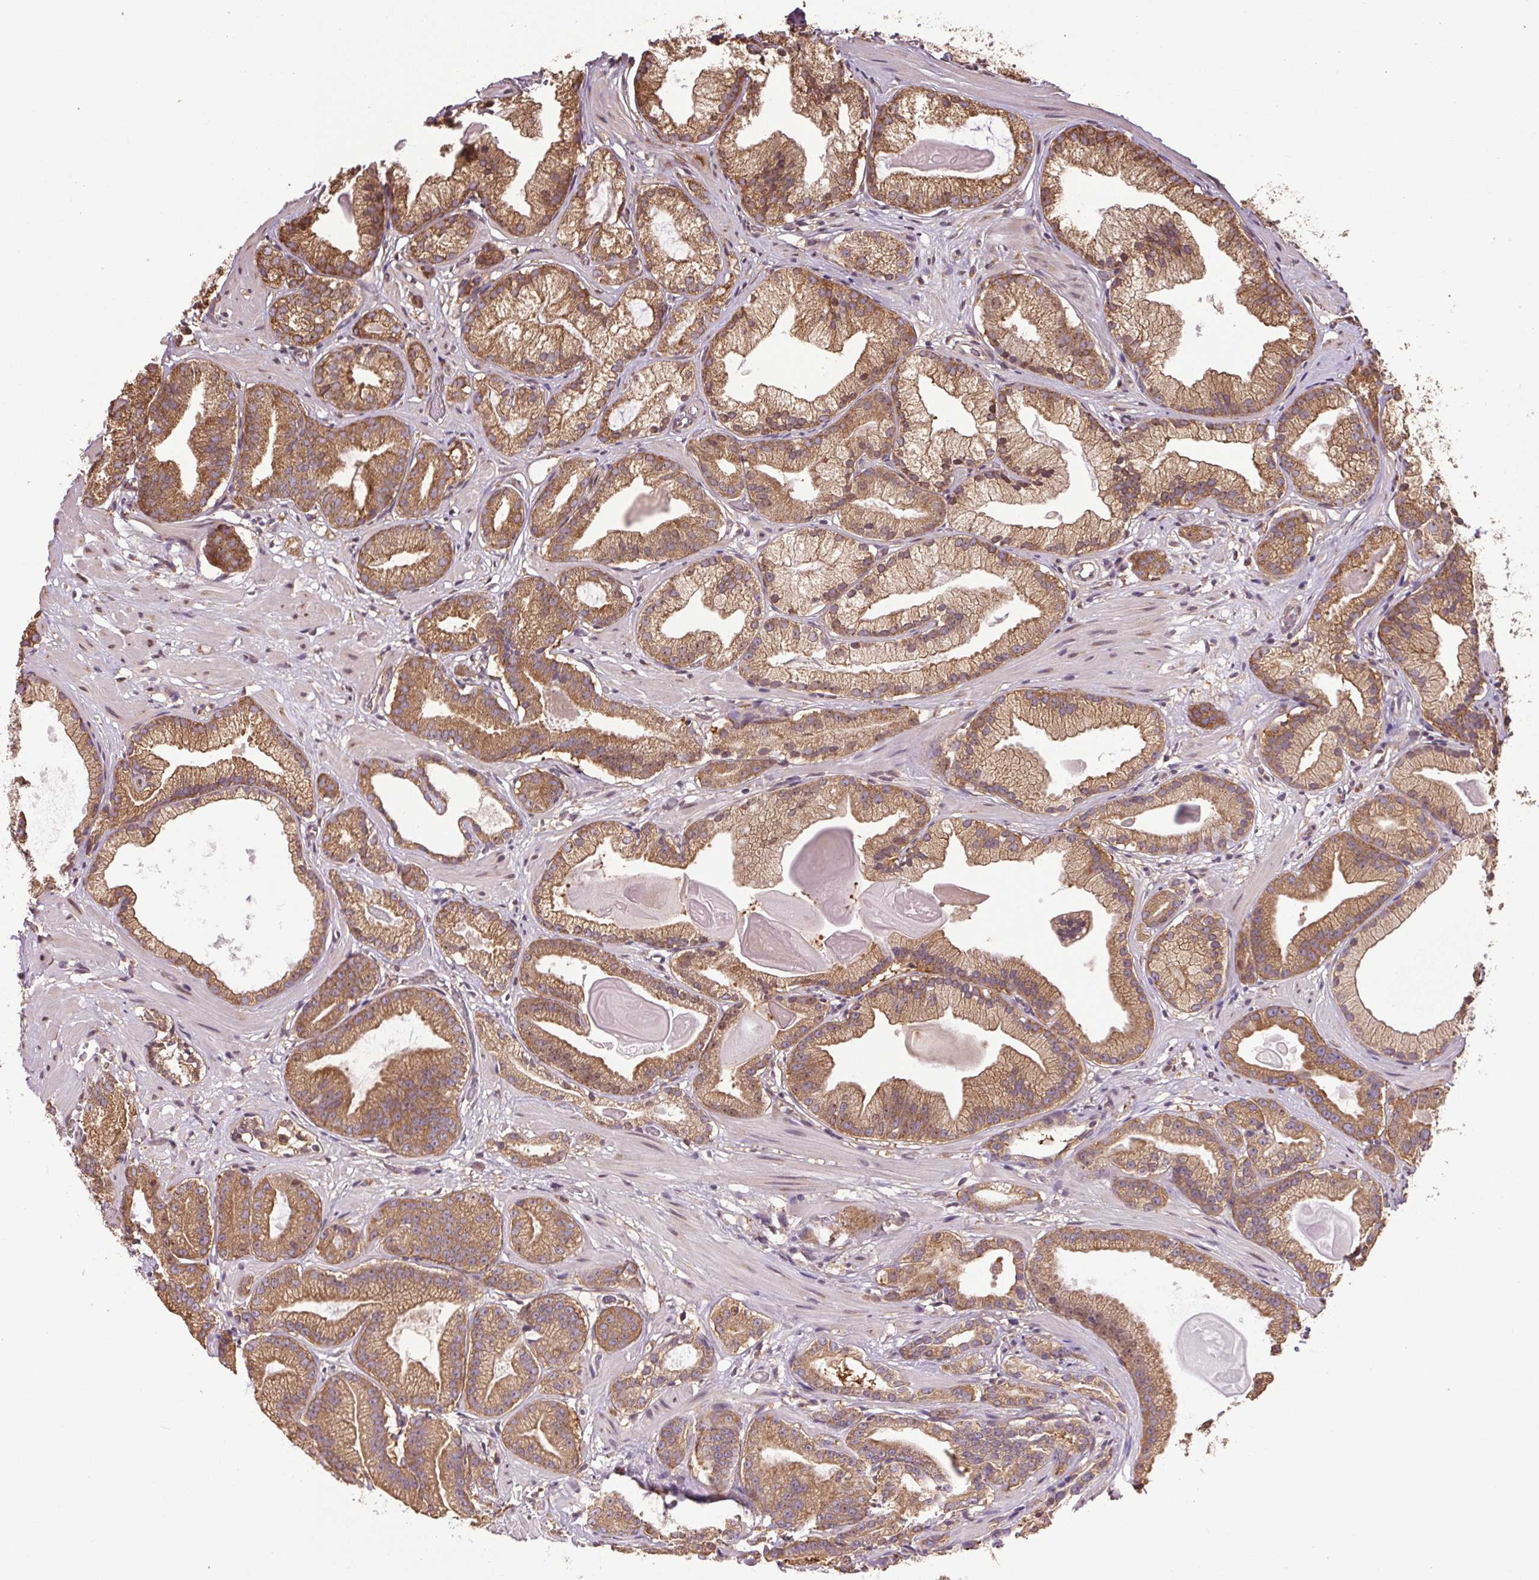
{"staining": {"intensity": "moderate", "quantity": ">75%", "location": "cytoplasmic/membranous"}, "tissue": "prostate cancer", "cell_type": "Tumor cells", "image_type": "cancer", "snomed": [{"axis": "morphology", "description": "Adenocarcinoma, Low grade"}, {"axis": "topography", "description": "Prostate"}], "caption": "High-magnification brightfield microscopy of prostate low-grade adenocarcinoma stained with DAB (brown) and counterstained with hematoxylin (blue). tumor cells exhibit moderate cytoplasmic/membranous positivity is appreciated in about>75% of cells.", "gene": "EIF2S1", "patient": {"sex": "male", "age": 57}}